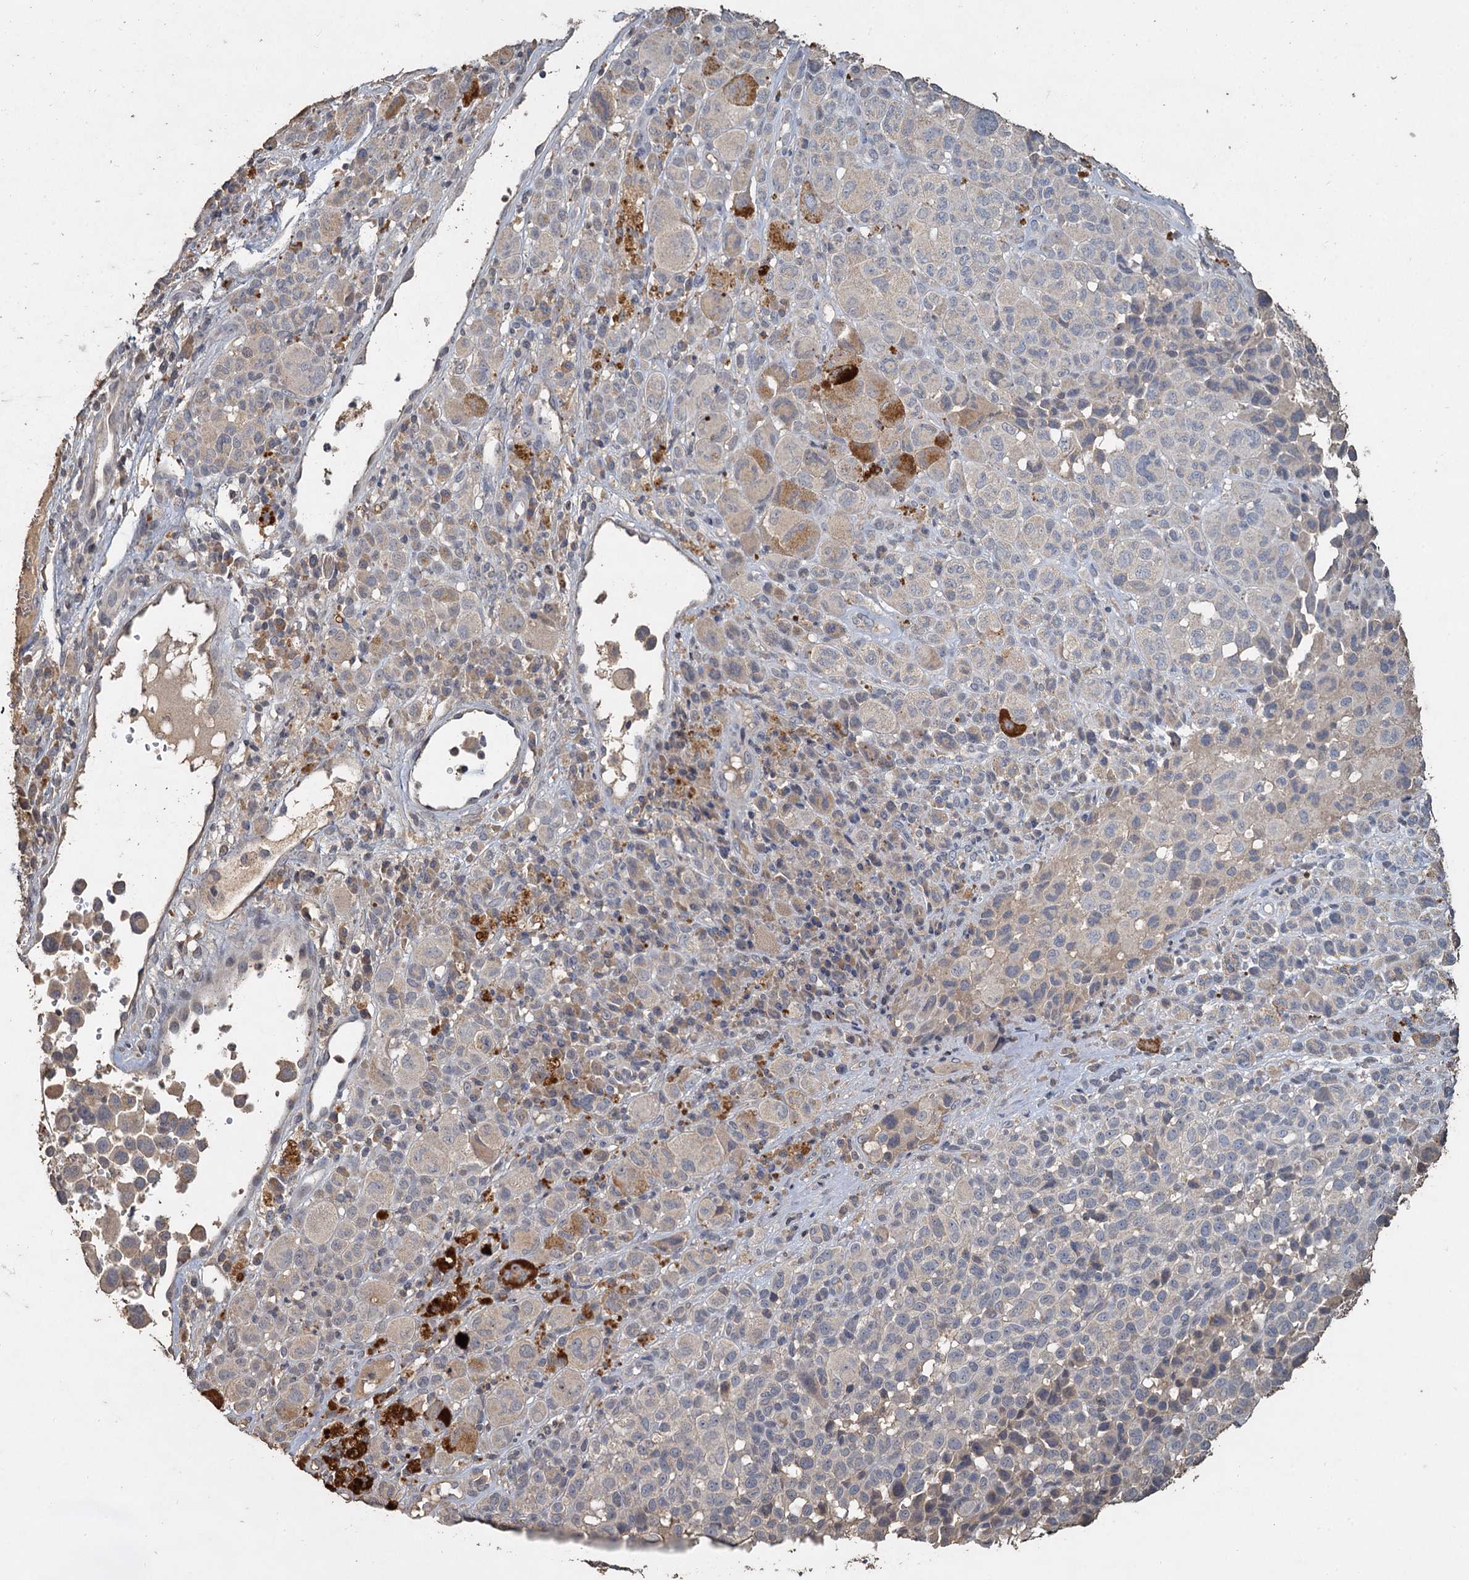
{"staining": {"intensity": "weak", "quantity": "<25%", "location": "cytoplasmic/membranous"}, "tissue": "melanoma", "cell_type": "Tumor cells", "image_type": "cancer", "snomed": [{"axis": "morphology", "description": "Malignant melanoma, NOS"}, {"axis": "topography", "description": "Skin of trunk"}], "caption": "Human malignant melanoma stained for a protein using immunohistochemistry shows no staining in tumor cells.", "gene": "CCDC61", "patient": {"sex": "male", "age": 71}}